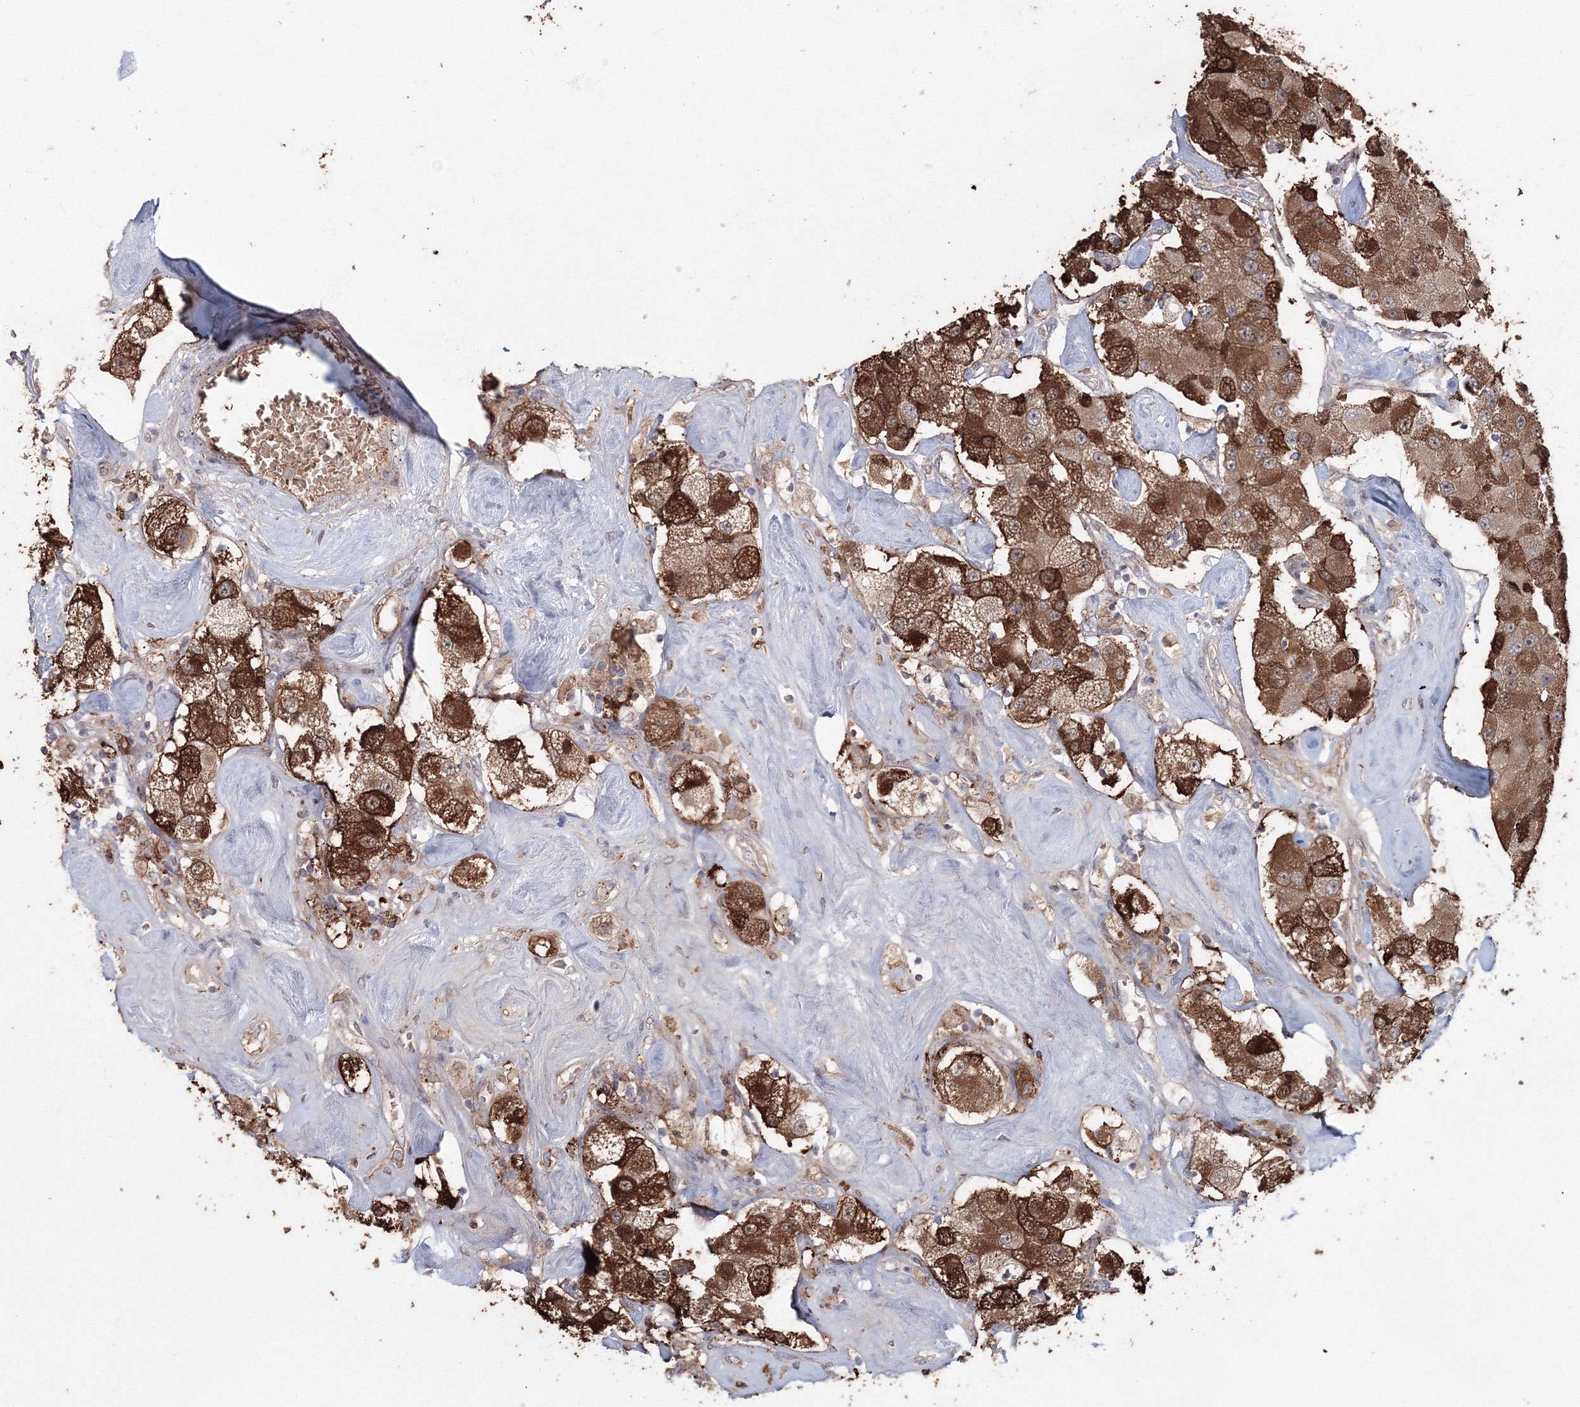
{"staining": {"intensity": "strong", "quantity": ">75%", "location": "cytoplasmic/membranous"}, "tissue": "carcinoid", "cell_type": "Tumor cells", "image_type": "cancer", "snomed": [{"axis": "morphology", "description": "Carcinoid, malignant, NOS"}, {"axis": "topography", "description": "Pancreas"}], "caption": "Carcinoid stained for a protein exhibits strong cytoplasmic/membranous positivity in tumor cells. Using DAB (brown) and hematoxylin (blue) stains, captured at high magnification using brightfield microscopy.", "gene": "MKRN2", "patient": {"sex": "male", "age": 41}}